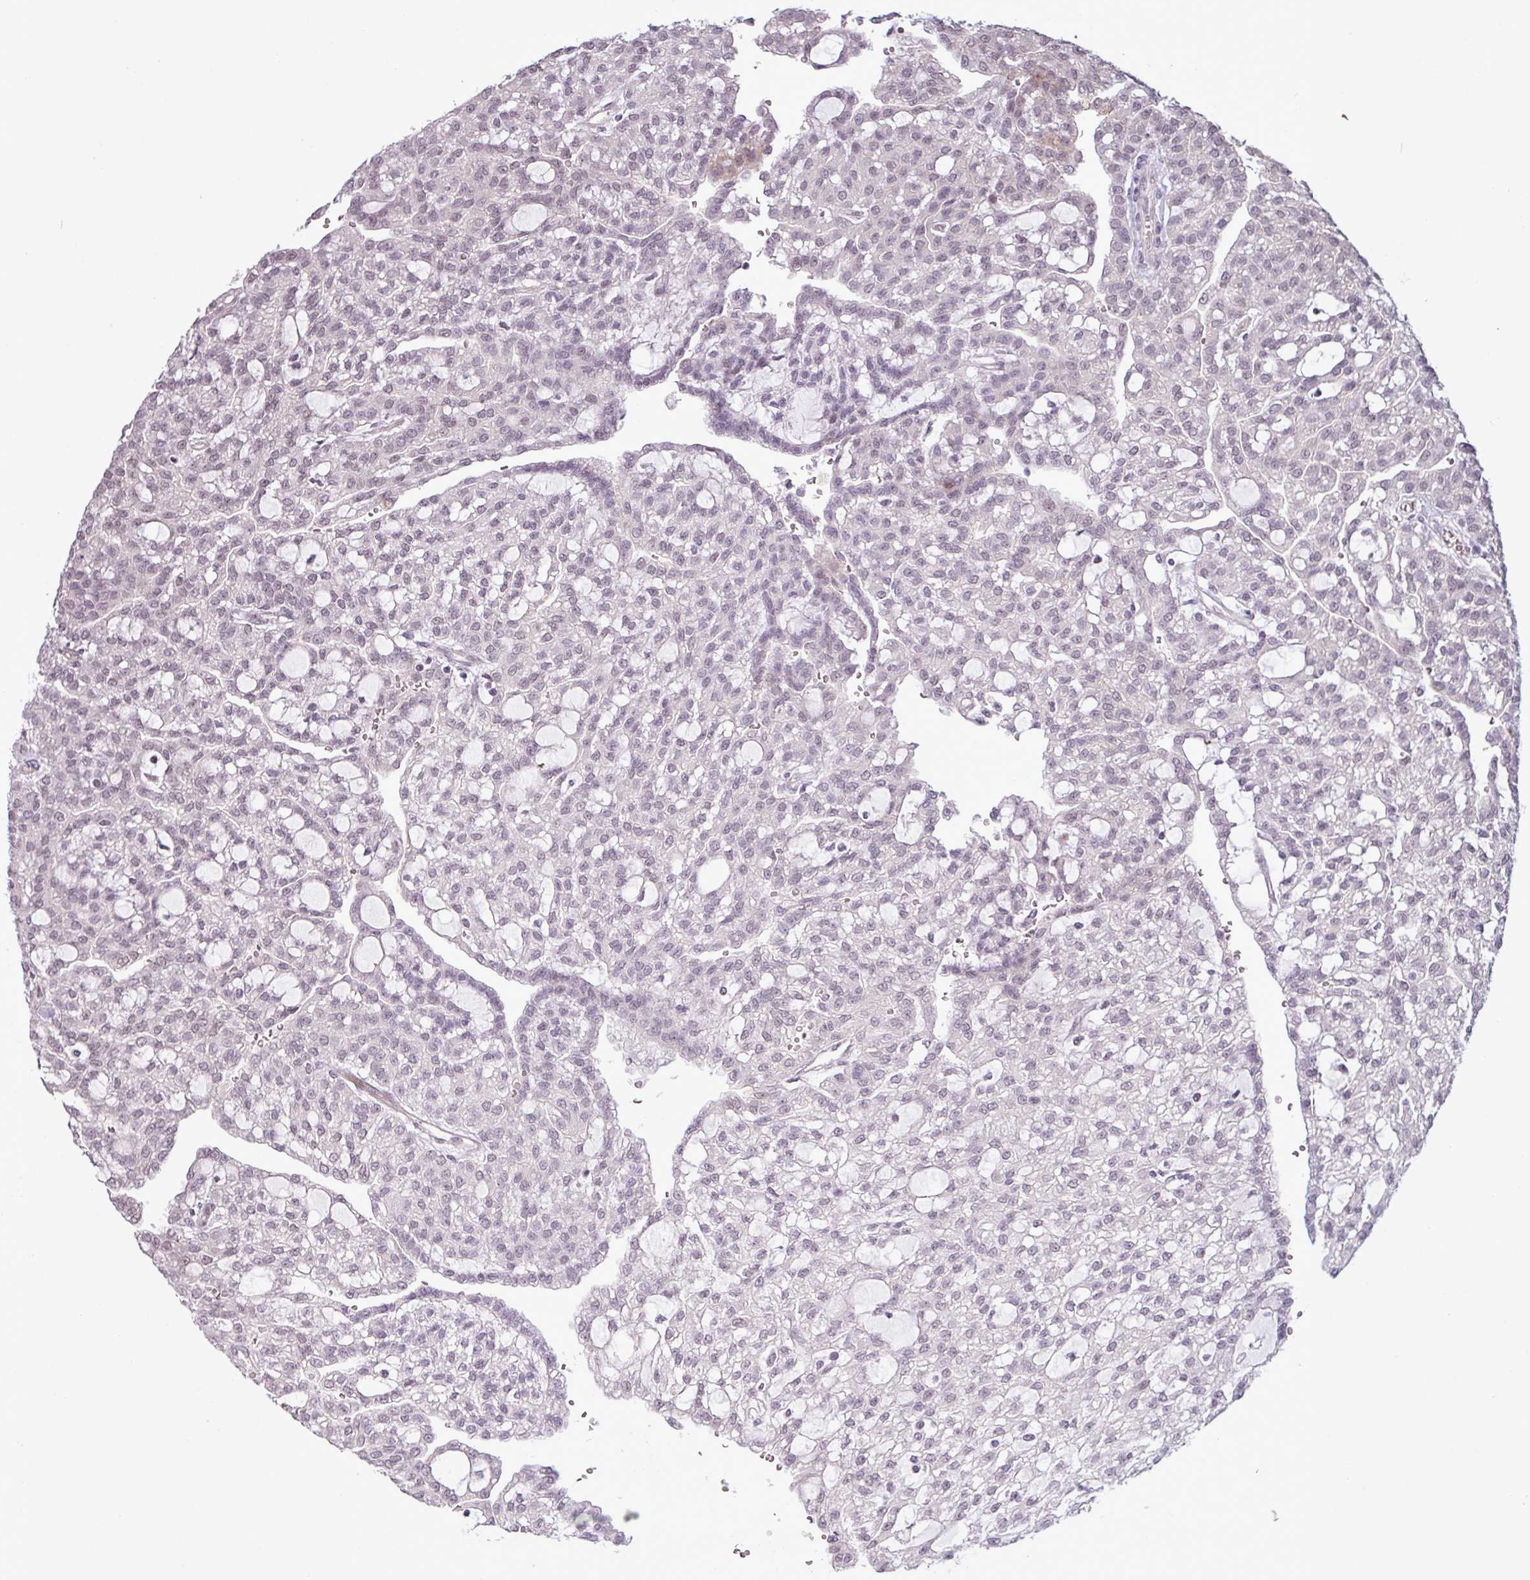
{"staining": {"intensity": "negative", "quantity": "none", "location": "none"}, "tissue": "renal cancer", "cell_type": "Tumor cells", "image_type": "cancer", "snomed": [{"axis": "morphology", "description": "Adenocarcinoma, NOS"}, {"axis": "topography", "description": "Kidney"}], "caption": "Tumor cells show no significant expression in renal cancer (adenocarcinoma).", "gene": "GPT2", "patient": {"sex": "male", "age": 63}}